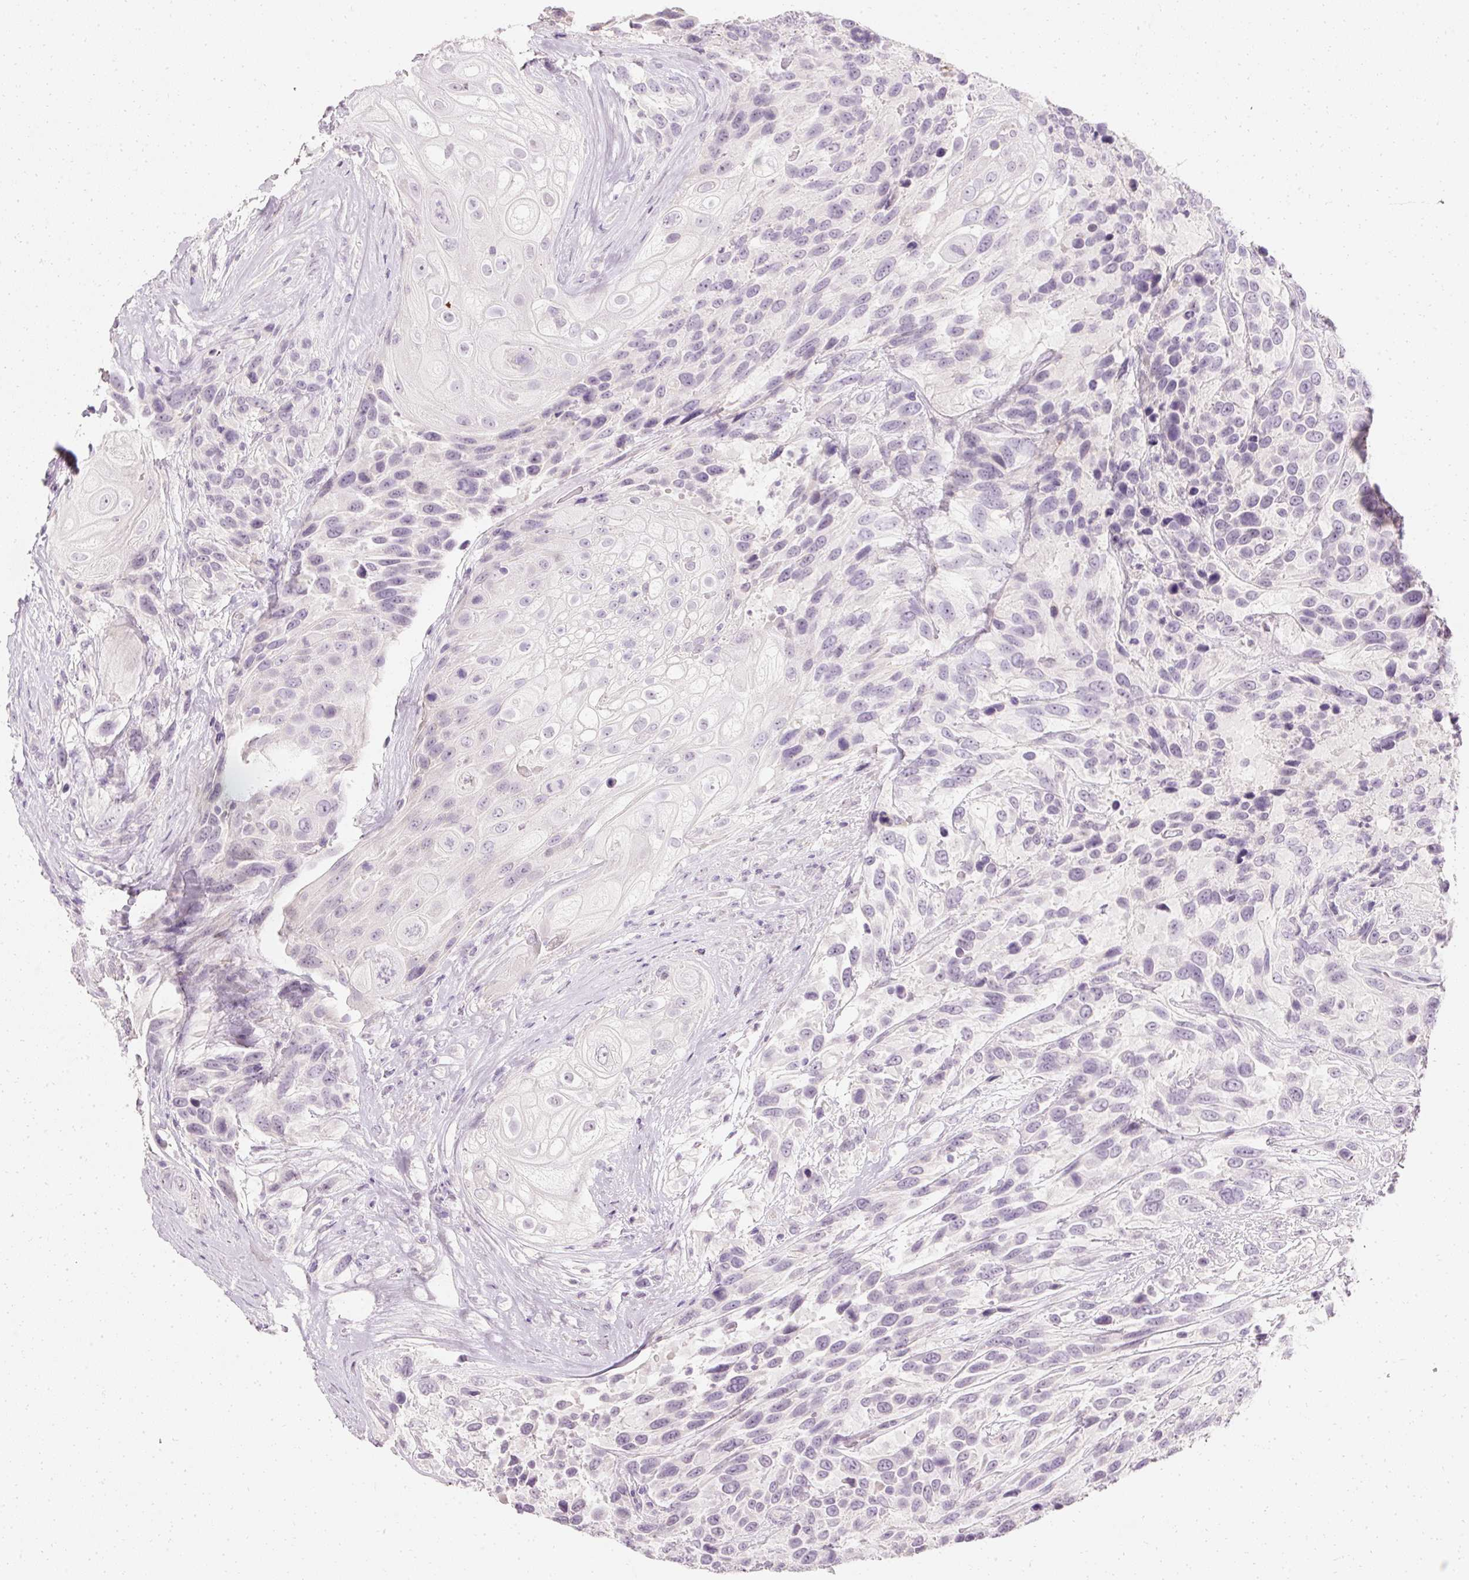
{"staining": {"intensity": "negative", "quantity": "none", "location": "none"}, "tissue": "urothelial cancer", "cell_type": "Tumor cells", "image_type": "cancer", "snomed": [{"axis": "morphology", "description": "Urothelial carcinoma, High grade"}, {"axis": "topography", "description": "Urinary bladder"}], "caption": "A high-resolution histopathology image shows immunohistochemistry (IHC) staining of urothelial cancer, which shows no significant staining in tumor cells.", "gene": "ELAVL3", "patient": {"sex": "female", "age": 70}}